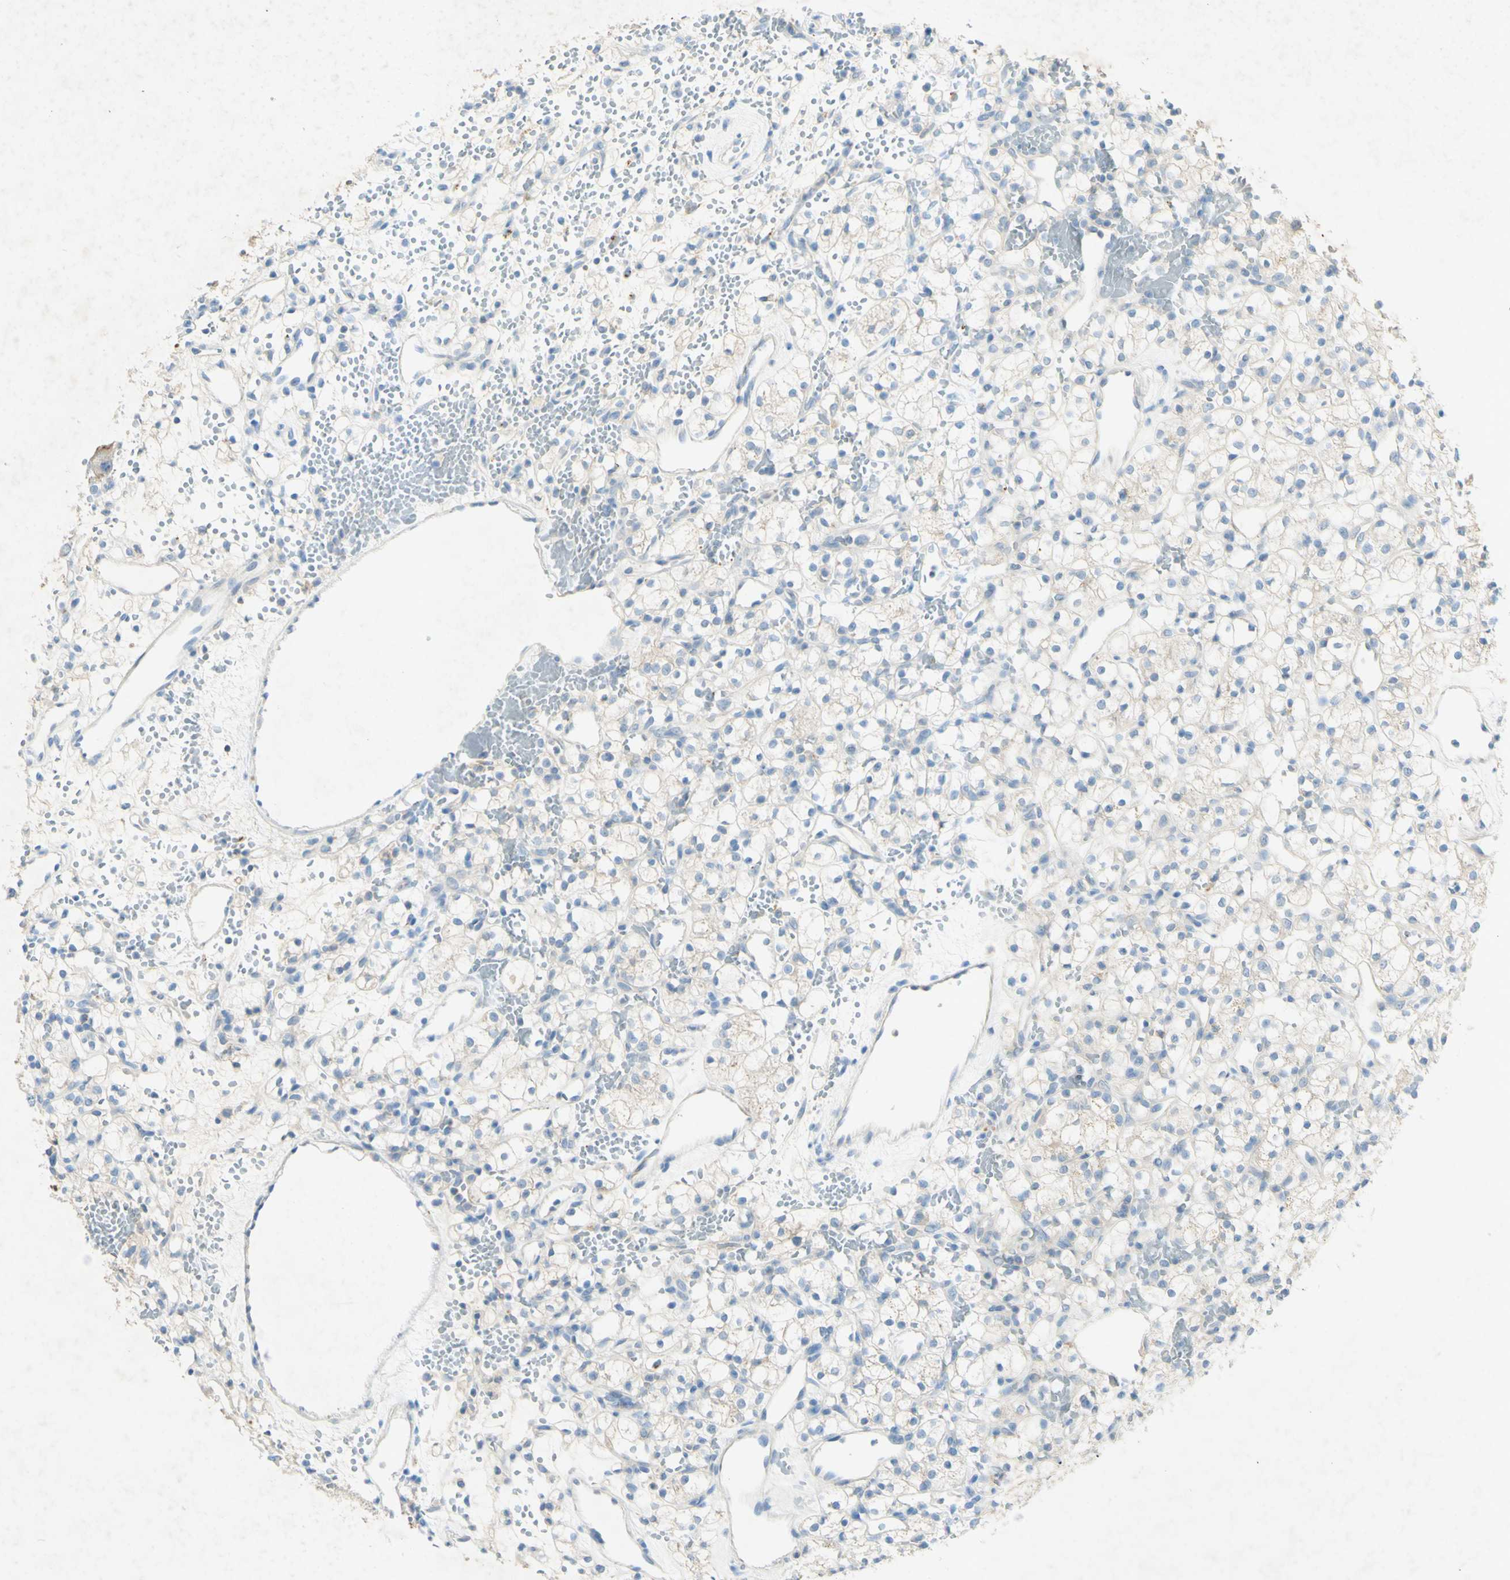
{"staining": {"intensity": "weak", "quantity": ">75%", "location": "cytoplasmic/membranous"}, "tissue": "renal cancer", "cell_type": "Tumor cells", "image_type": "cancer", "snomed": [{"axis": "morphology", "description": "Adenocarcinoma, NOS"}, {"axis": "topography", "description": "Kidney"}], "caption": "The photomicrograph exhibits staining of renal adenocarcinoma, revealing weak cytoplasmic/membranous protein expression (brown color) within tumor cells.", "gene": "GDF15", "patient": {"sex": "female", "age": 60}}